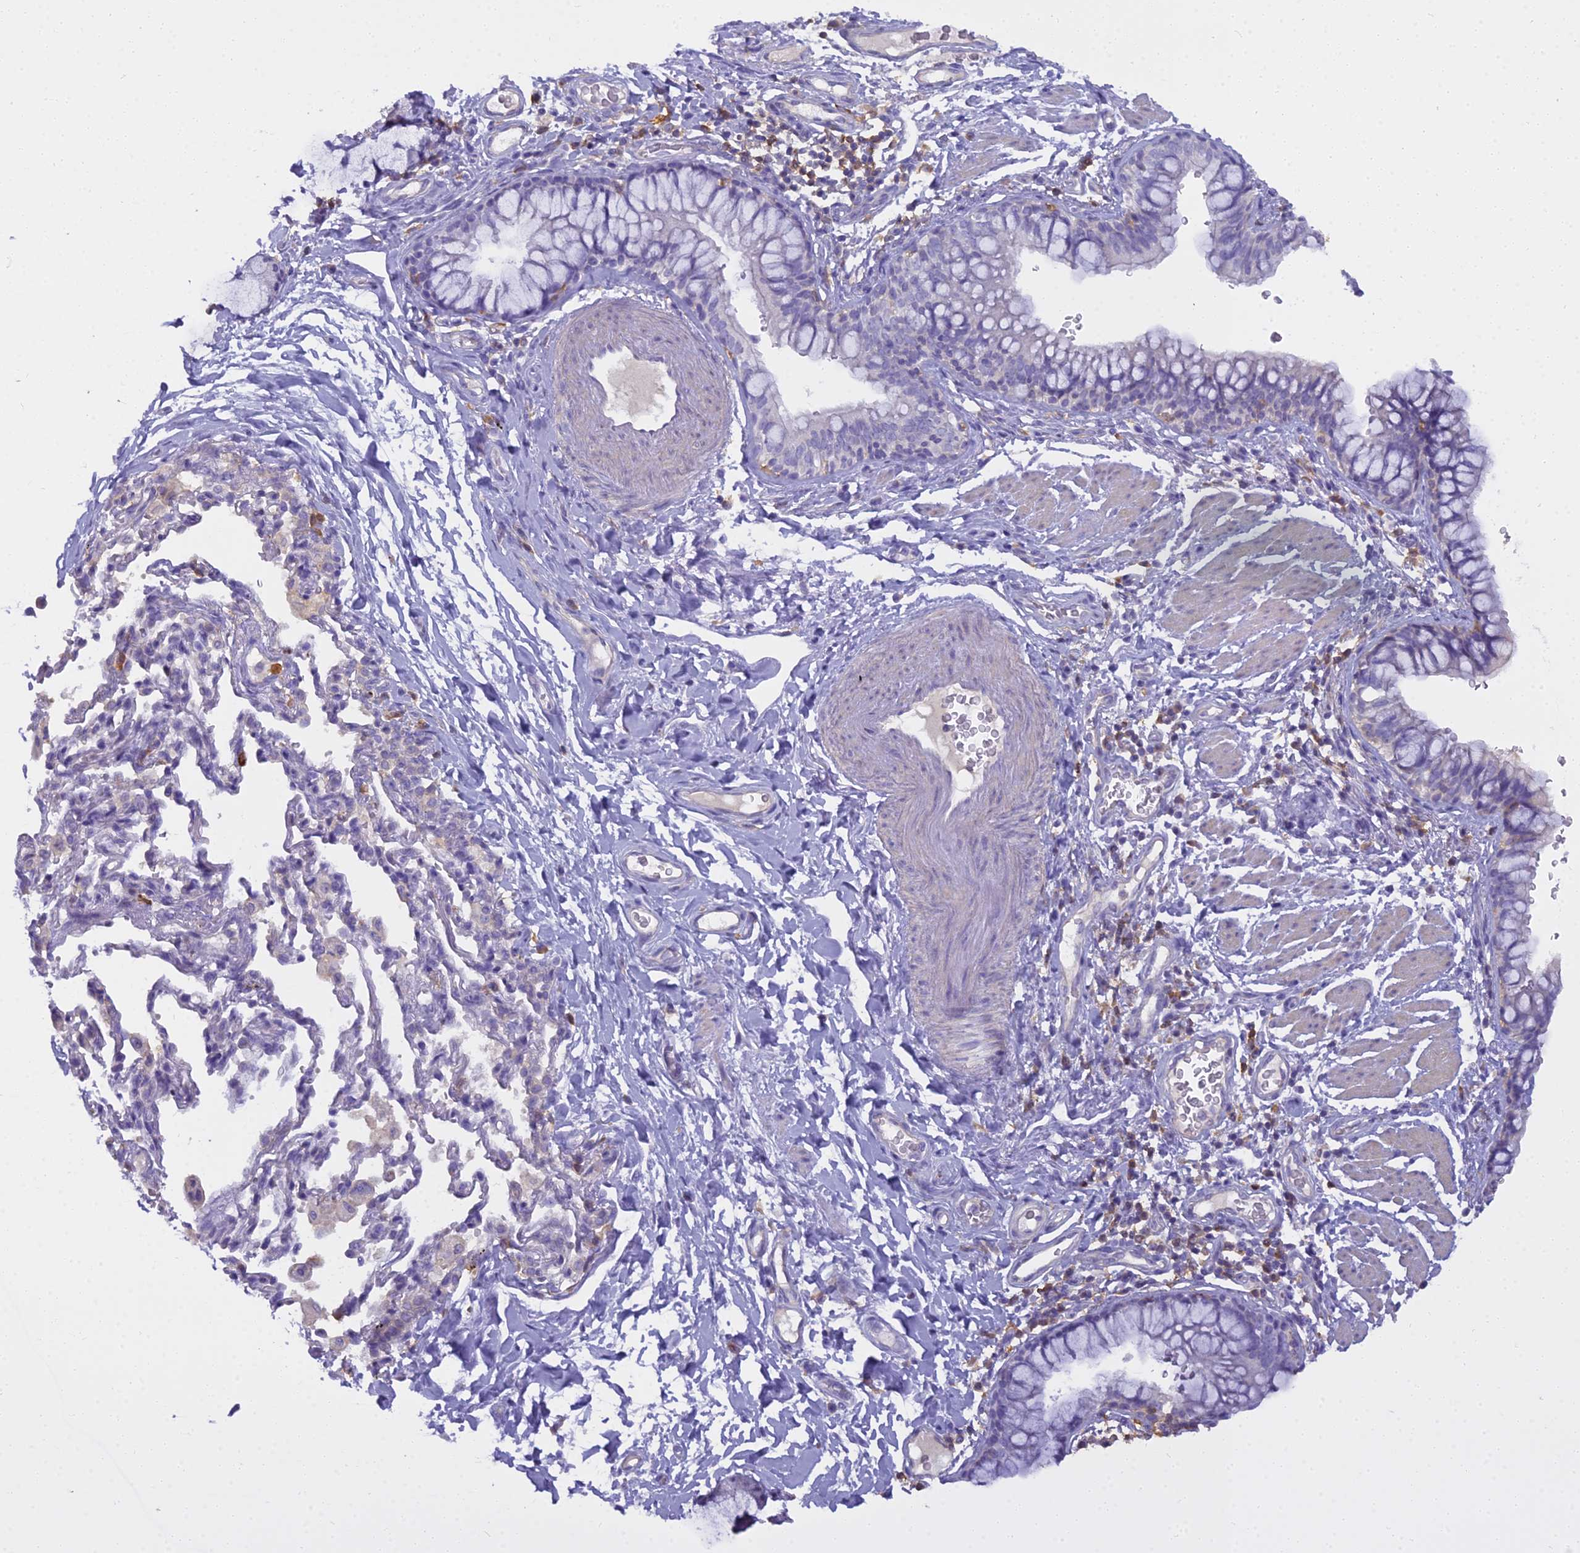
{"staining": {"intensity": "negative", "quantity": "none", "location": "none"}, "tissue": "bronchus", "cell_type": "Respiratory epithelial cells", "image_type": "normal", "snomed": [{"axis": "morphology", "description": "Normal tissue, NOS"}, {"axis": "topography", "description": "Cartilage tissue"}, {"axis": "topography", "description": "Bronchus"}], "caption": "IHC histopathology image of normal bronchus: human bronchus stained with DAB (3,3'-diaminobenzidine) reveals no significant protein positivity in respiratory epithelial cells.", "gene": "BLNK", "patient": {"sex": "female", "age": 36}}